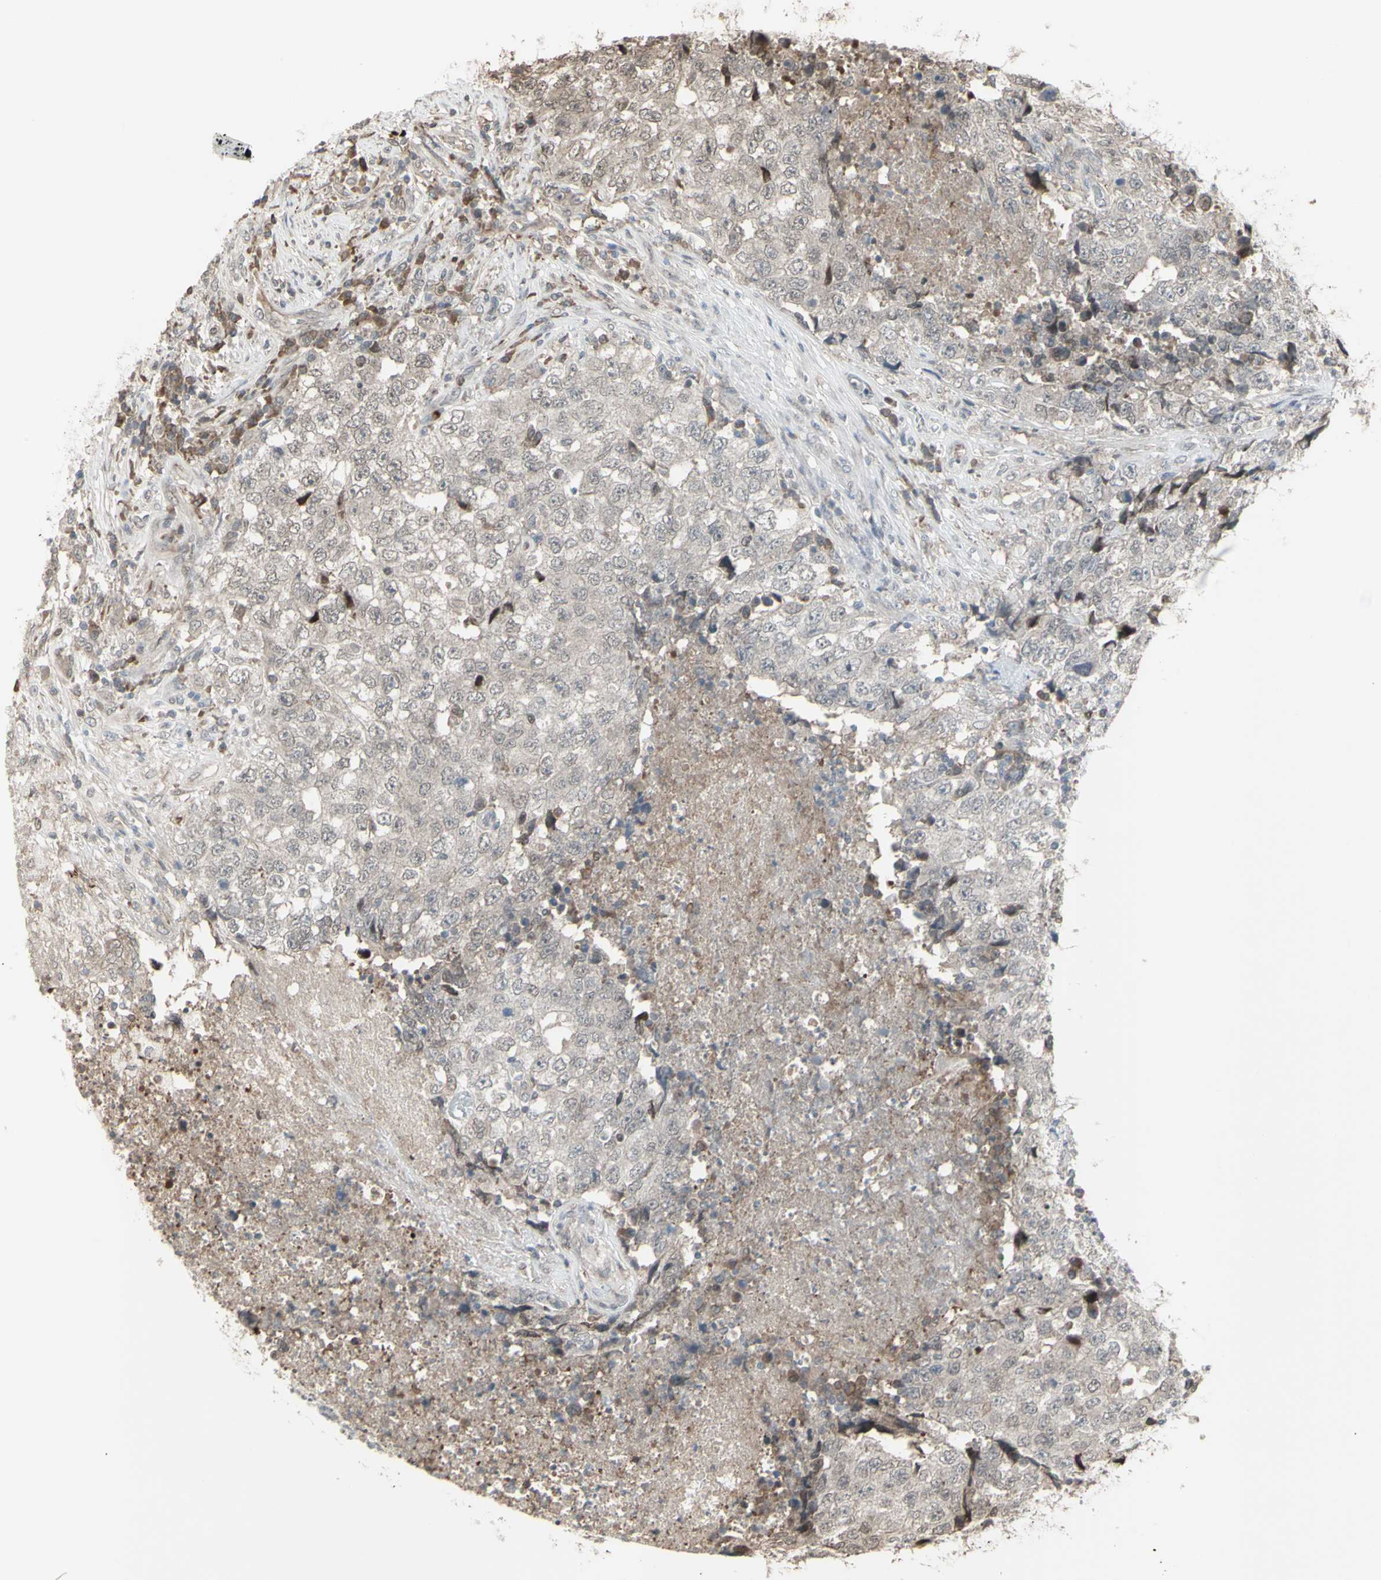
{"staining": {"intensity": "weak", "quantity": ">75%", "location": "cytoplasmic/membranous"}, "tissue": "testis cancer", "cell_type": "Tumor cells", "image_type": "cancer", "snomed": [{"axis": "morphology", "description": "Necrosis, NOS"}, {"axis": "morphology", "description": "Carcinoma, Embryonal, NOS"}, {"axis": "topography", "description": "Testis"}], "caption": "Immunohistochemistry micrograph of neoplastic tissue: human testis cancer stained using IHC shows low levels of weak protein expression localized specifically in the cytoplasmic/membranous of tumor cells, appearing as a cytoplasmic/membranous brown color.", "gene": "CD33", "patient": {"sex": "male", "age": 19}}